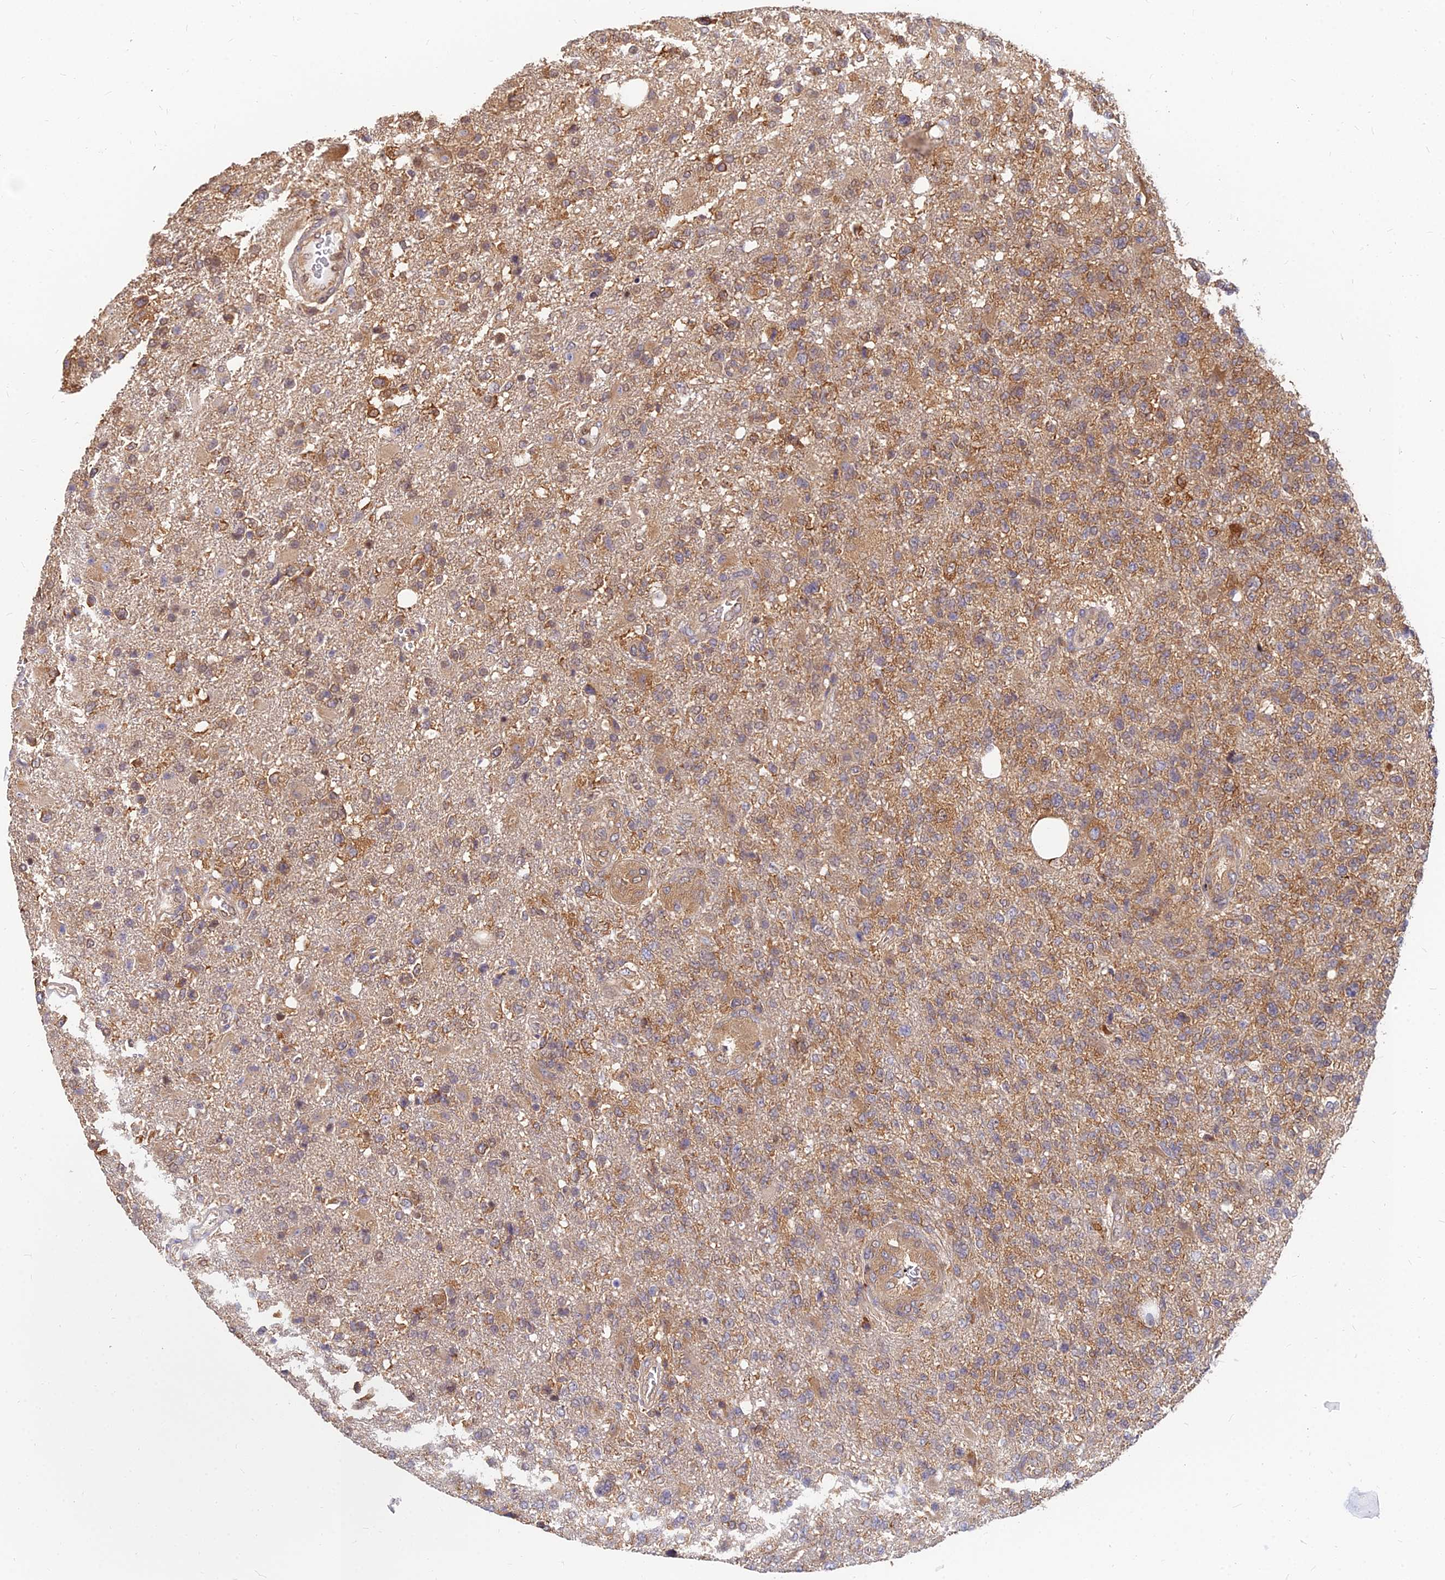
{"staining": {"intensity": "weak", "quantity": "25%-75%", "location": "cytoplasmic/membranous"}, "tissue": "glioma", "cell_type": "Tumor cells", "image_type": "cancer", "snomed": [{"axis": "morphology", "description": "Glioma, malignant, High grade"}, {"axis": "topography", "description": "Brain"}], "caption": "Immunohistochemistry (IHC) image of neoplastic tissue: high-grade glioma (malignant) stained using immunohistochemistry (IHC) shows low levels of weak protein expression localized specifically in the cytoplasmic/membranous of tumor cells, appearing as a cytoplasmic/membranous brown color.", "gene": "CCT6B", "patient": {"sex": "male", "age": 56}}